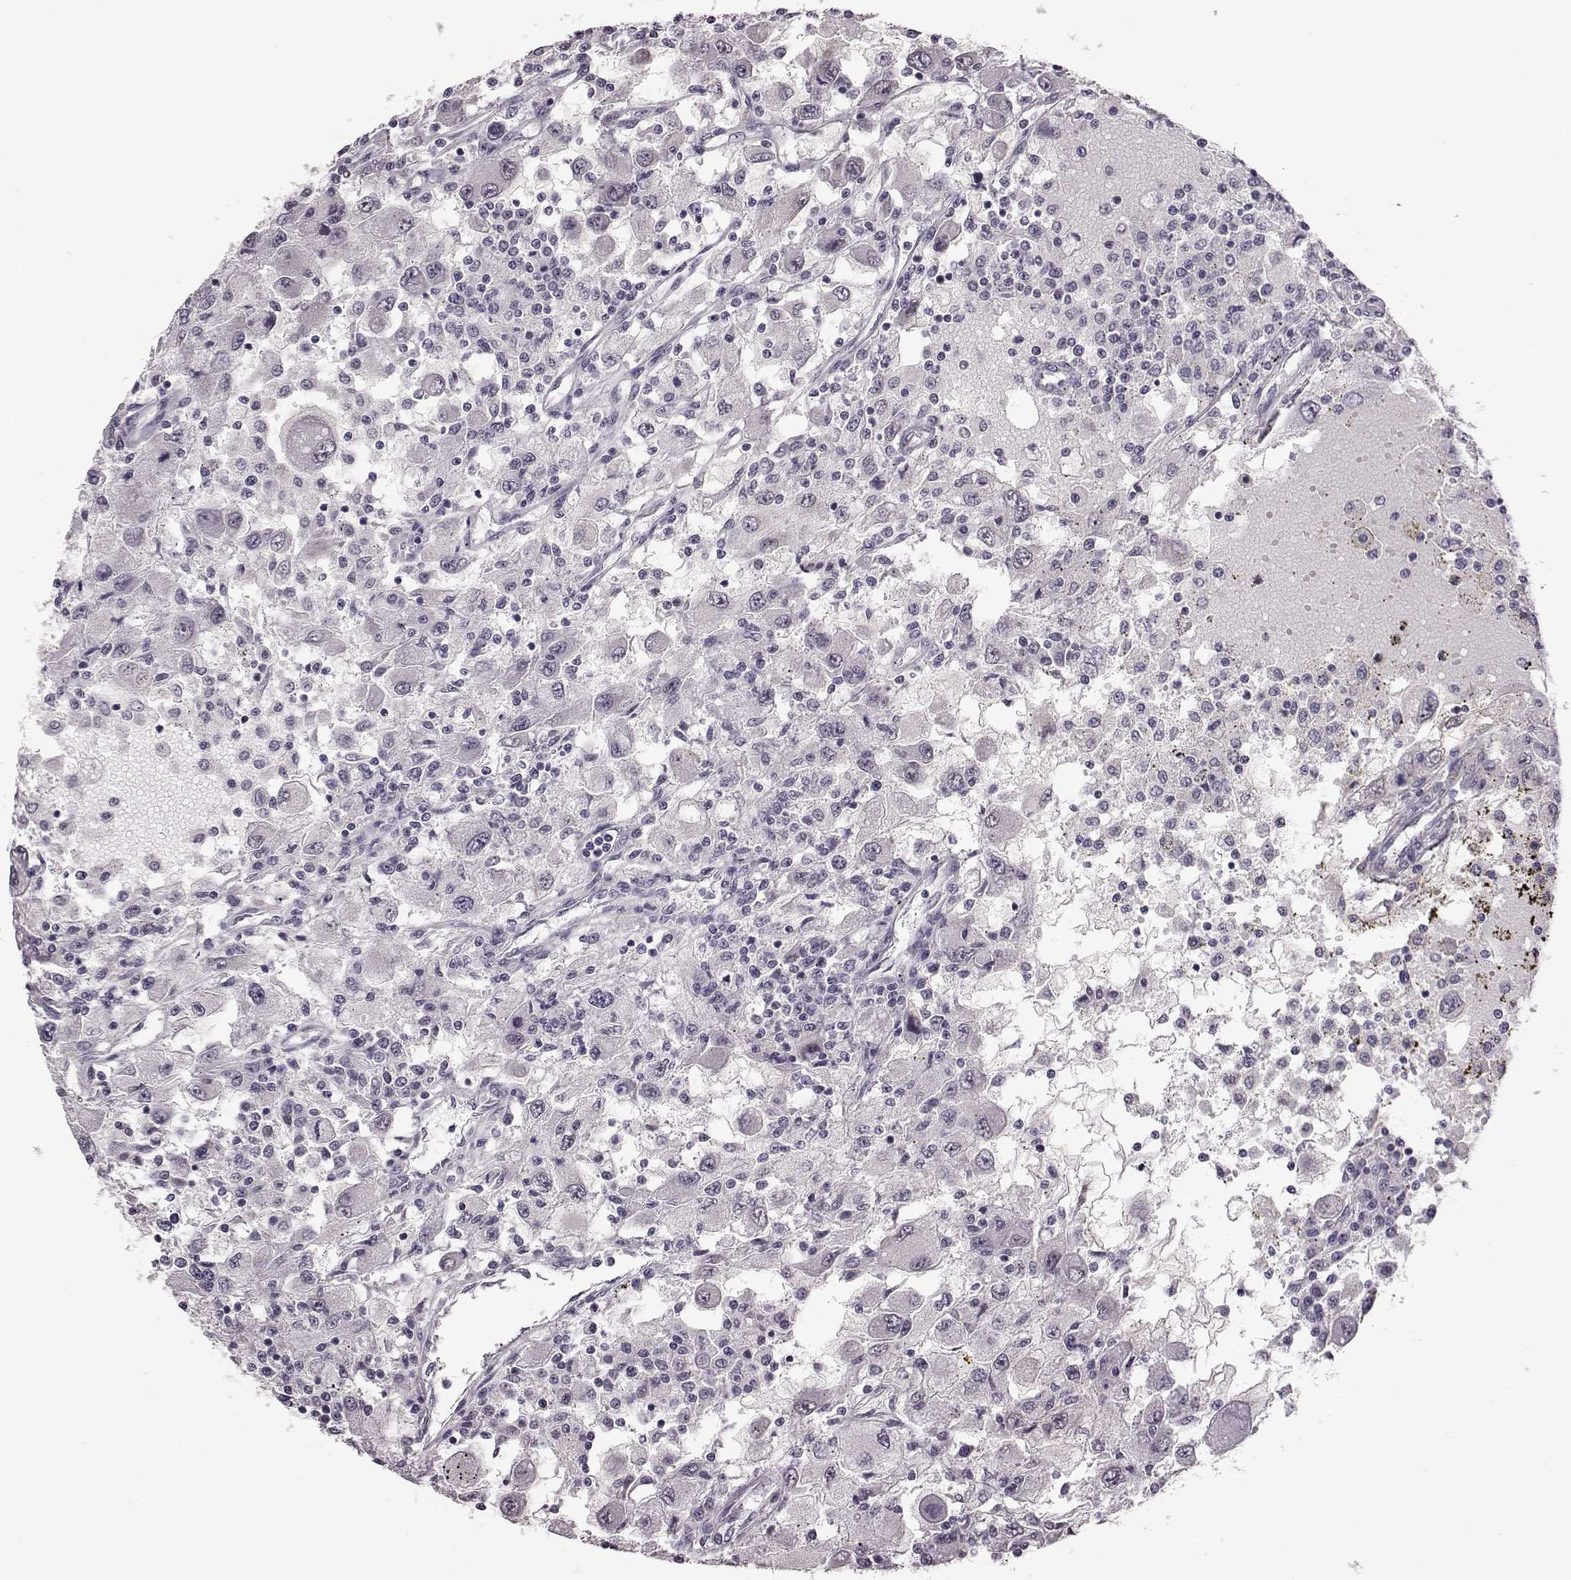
{"staining": {"intensity": "negative", "quantity": "none", "location": "none"}, "tissue": "renal cancer", "cell_type": "Tumor cells", "image_type": "cancer", "snomed": [{"axis": "morphology", "description": "Adenocarcinoma, NOS"}, {"axis": "topography", "description": "Kidney"}], "caption": "Adenocarcinoma (renal) stained for a protein using immunohistochemistry (IHC) displays no staining tumor cells.", "gene": "C10orf62", "patient": {"sex": "female", "age": 67}}